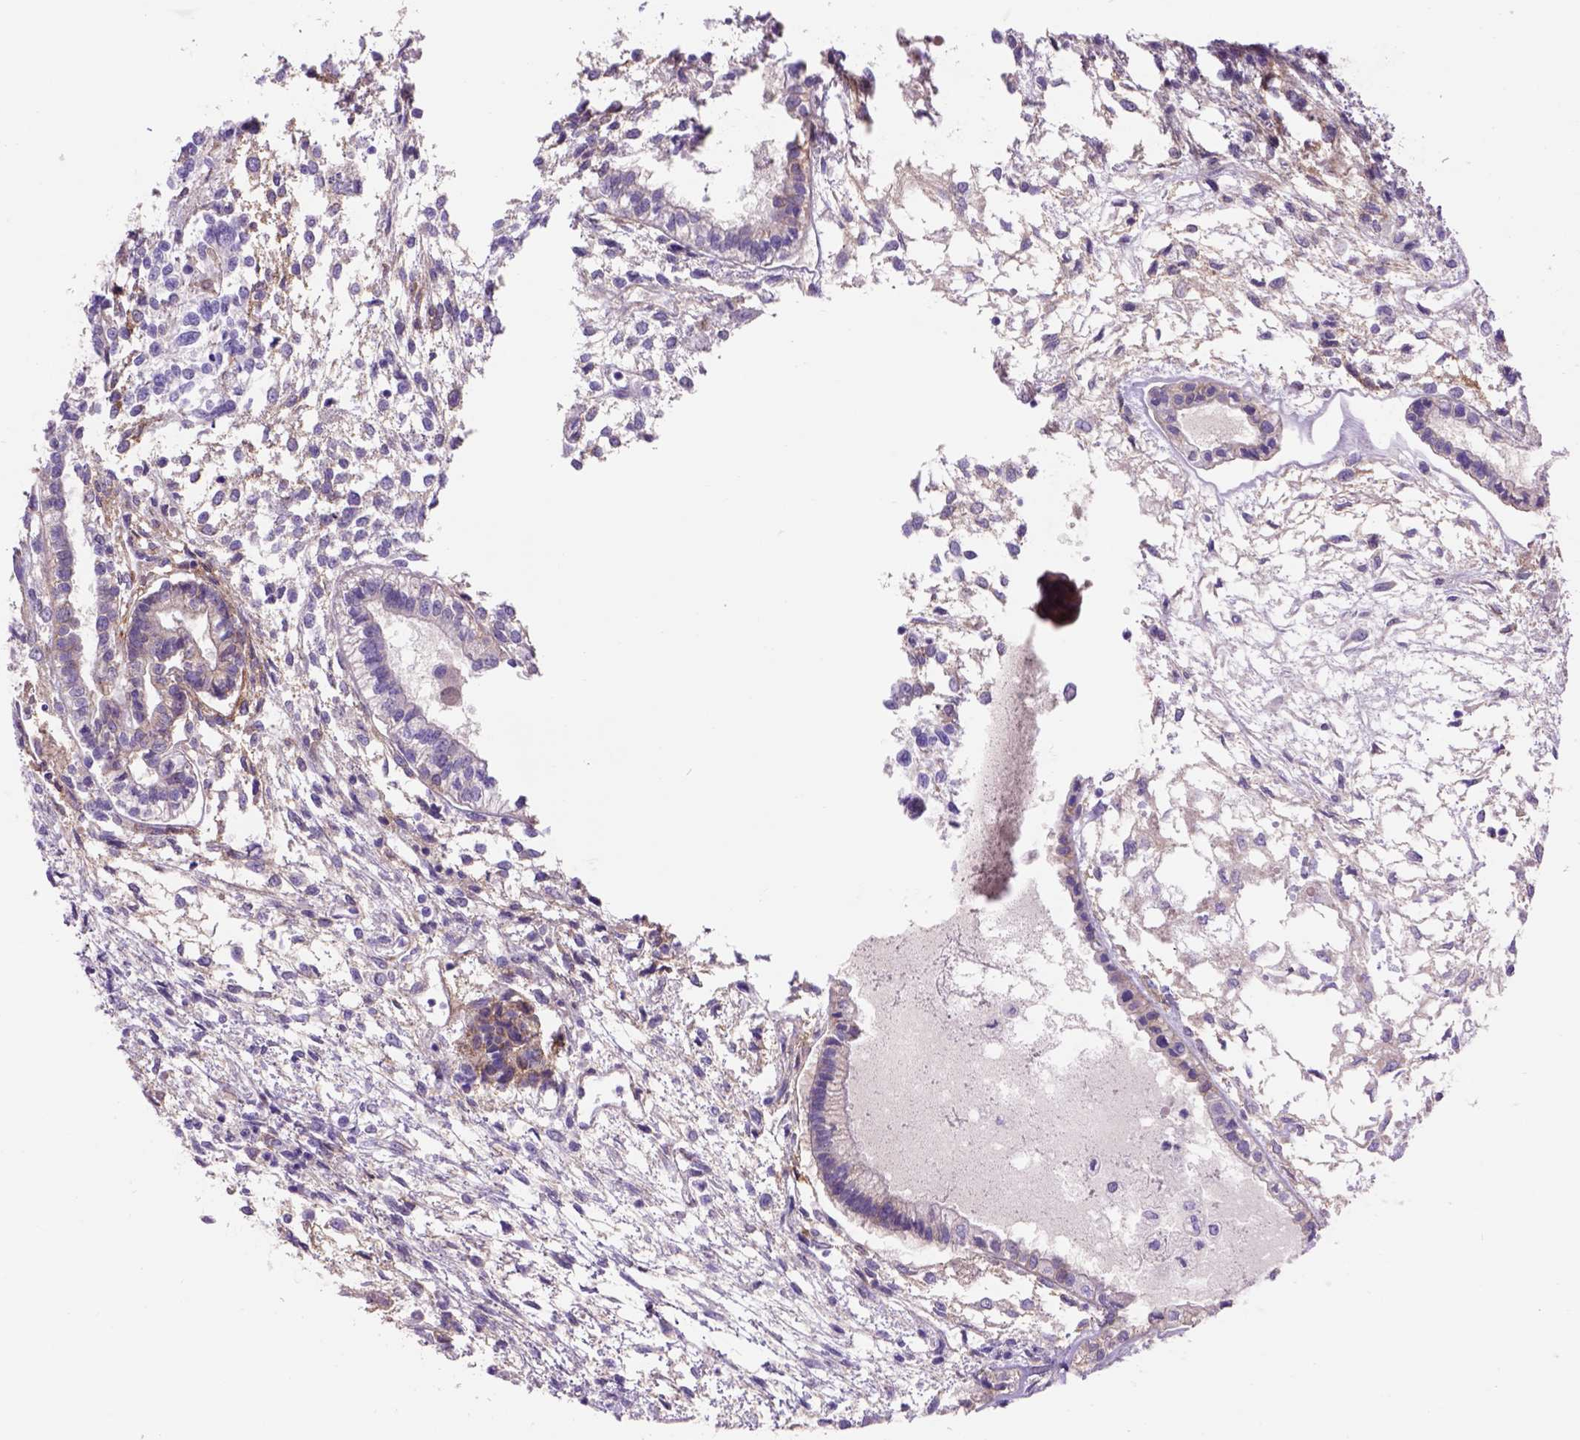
{"staining": {"intensity": "negative", "quantity": "none", "location": "none"}, "tissue": "testis cancer", "cell_type": "Tumor cells", "image_type": "cancer", "snomed": [{"axis": "morphology", "description": "Carcinoma, Embryonal, NOS"}, {"axis": "topography", "description": "Testis"}], "caption": "Image shows no protein expression in tumor cells of testis cancer (embryonal carcinoma) tissue.", "gene": "EGFR", "patient": {"sex": "male", "age": 37}}